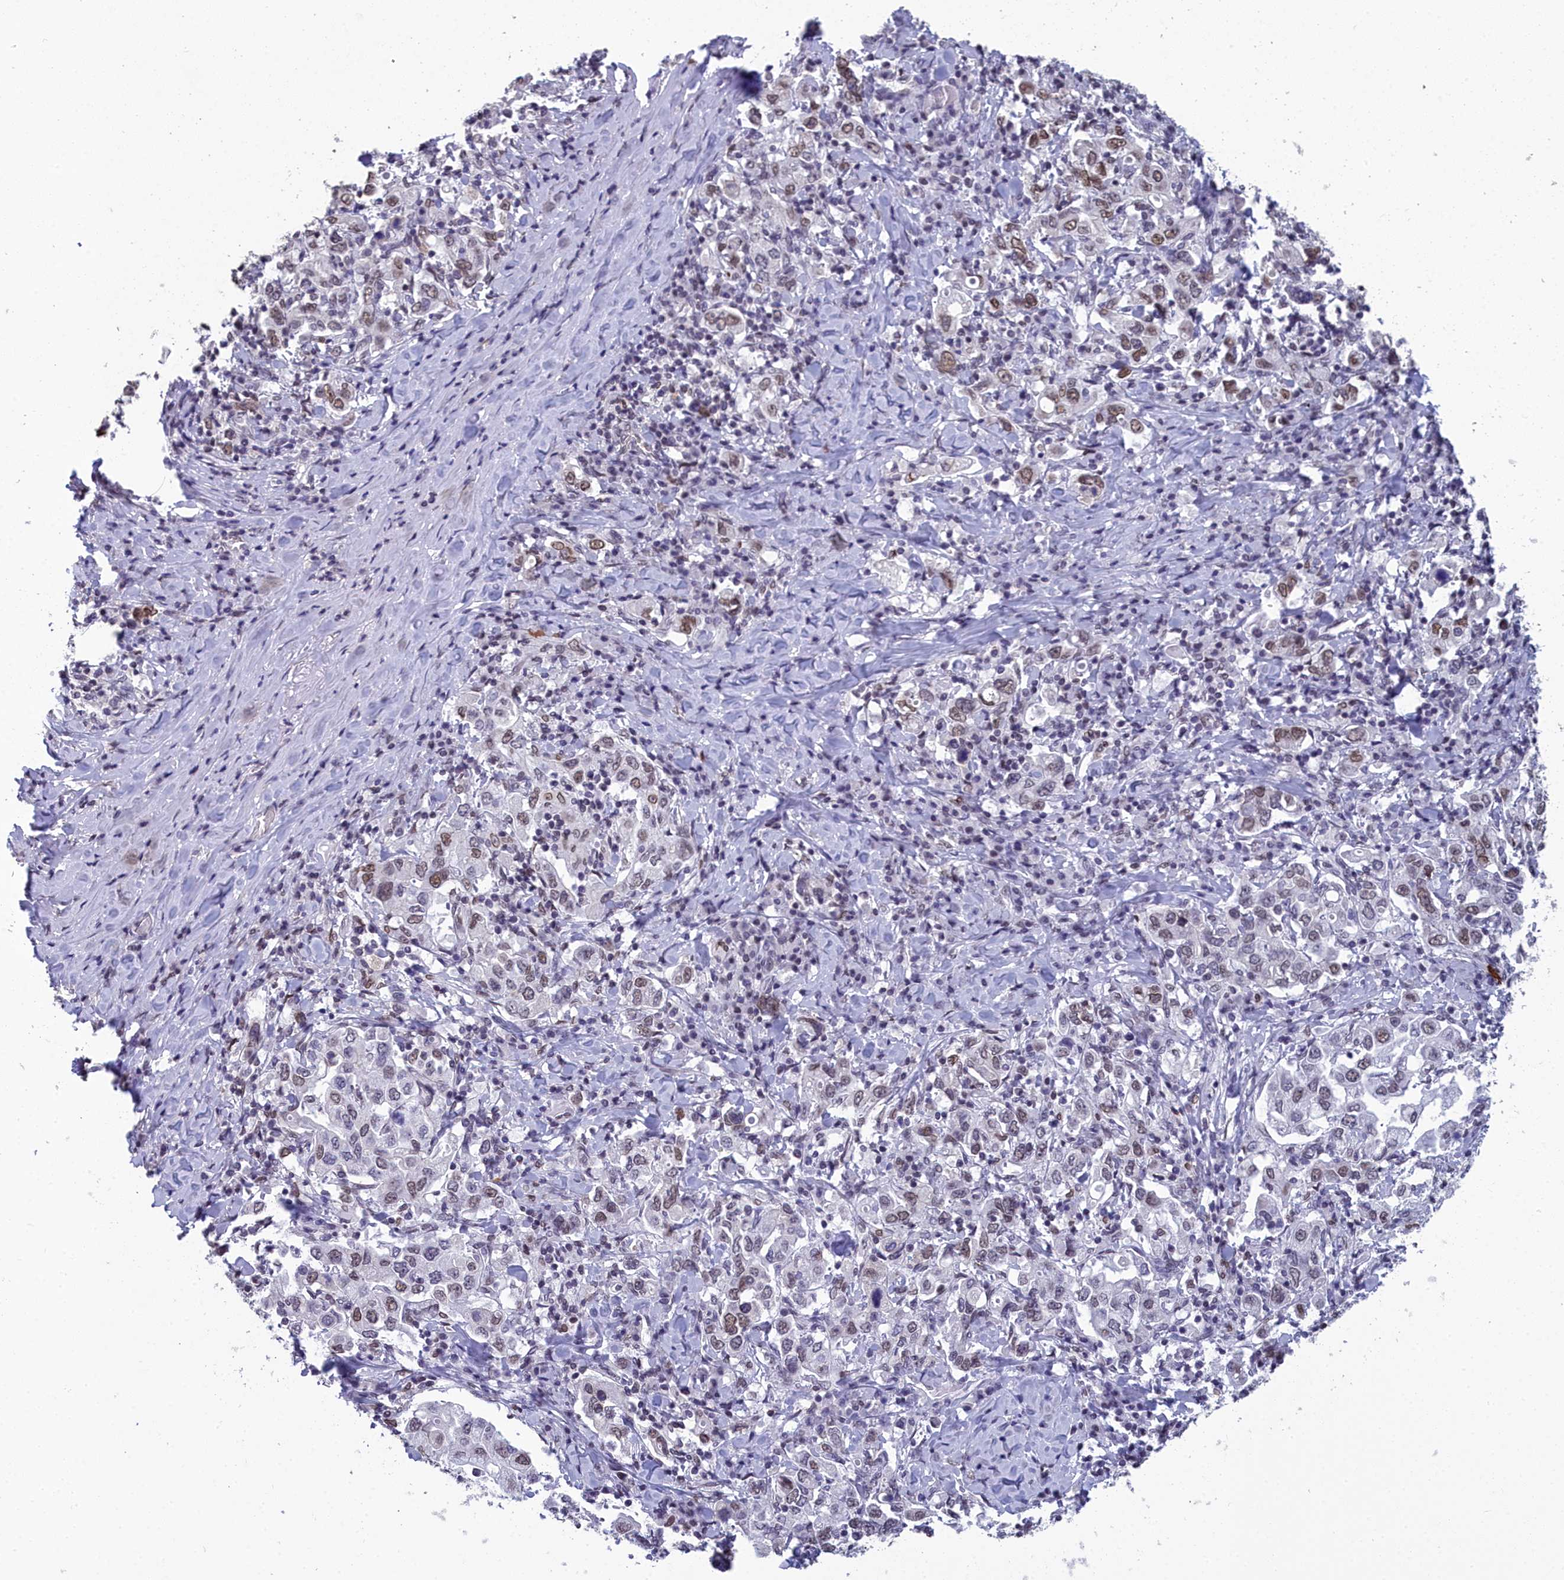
{"staining": {"intensity": "moderate", "quantity": "25%-75%", "location": "nuclear"}, "tissue": "stomach cancer", "cell_type": "Tumor cells", "image_type": "cancer", "snomed": [{"axis": "morphology", "description": "Adenocarcinoma, NOS"}, {"axis": "topography", "description": "Stomach, upper"}], "caption": "An immunohistochemistry (IHC) histopathology image of neoplastic tissue is shown. Protein staining in brown labels moderate nuclear positivity in adenocarcinoma (stomach) within tumor cells.", "gene": "CCDC97", "patient": {"sex": "male", "age": 62}}